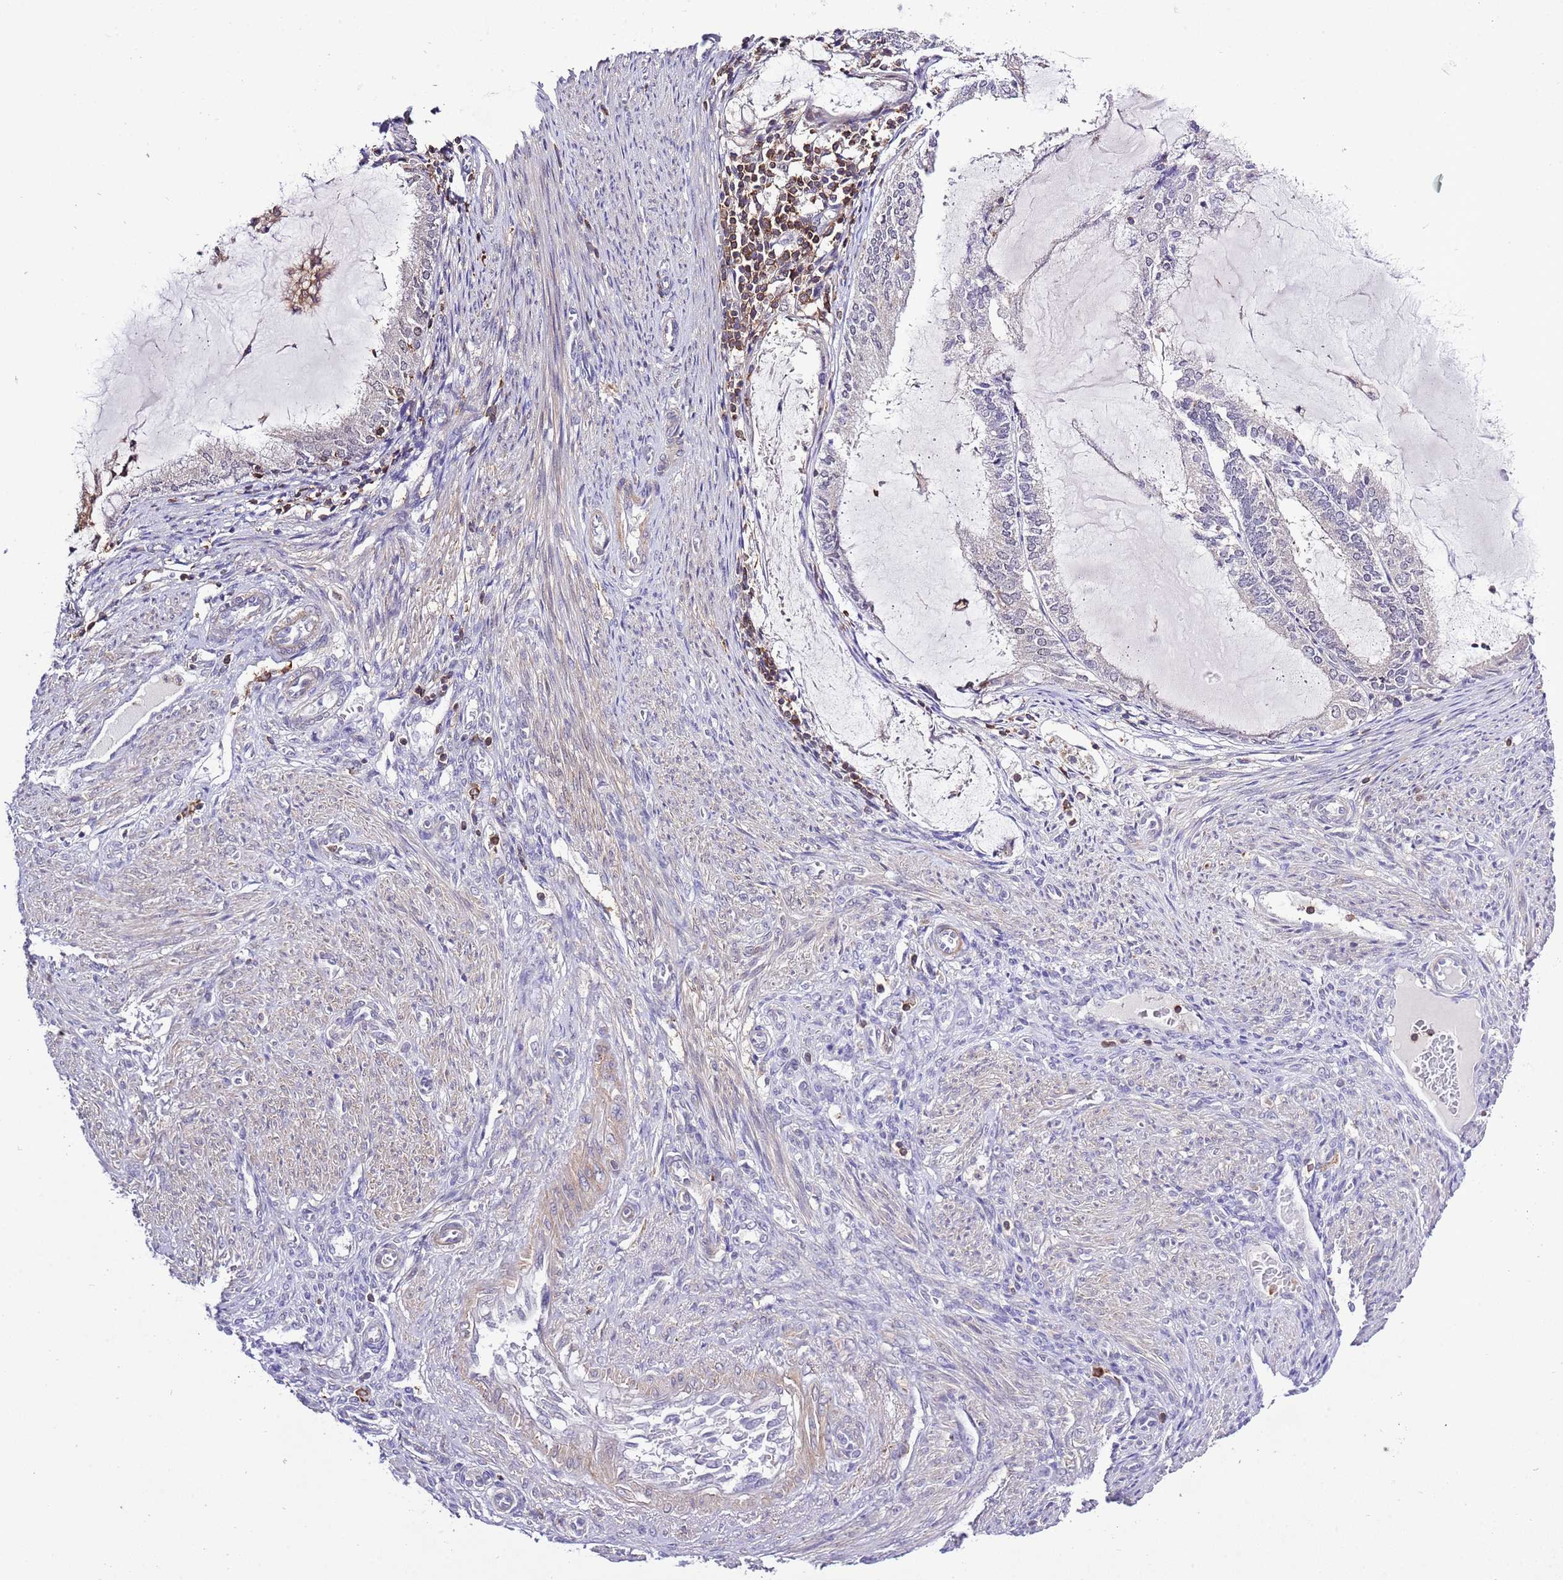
{"staining": {"intensity": "negative", "quantity": "none", "location": "none"}, "tissue": "endometrial cancer", "cell_type": "Tumor cells", "image_type": "cancer", "snomed": [{"axis": "morphology", "description": "Adenocarcinoma, NOS"}, {"axis": "topography", "description": "Endometrium"}], "caption": "Immunohistochemical staining of endometrial cancer reveals no significant staining in tumor cells.", "gene": "EFHD1", "patient": {"sex": "female", "age": 81}}